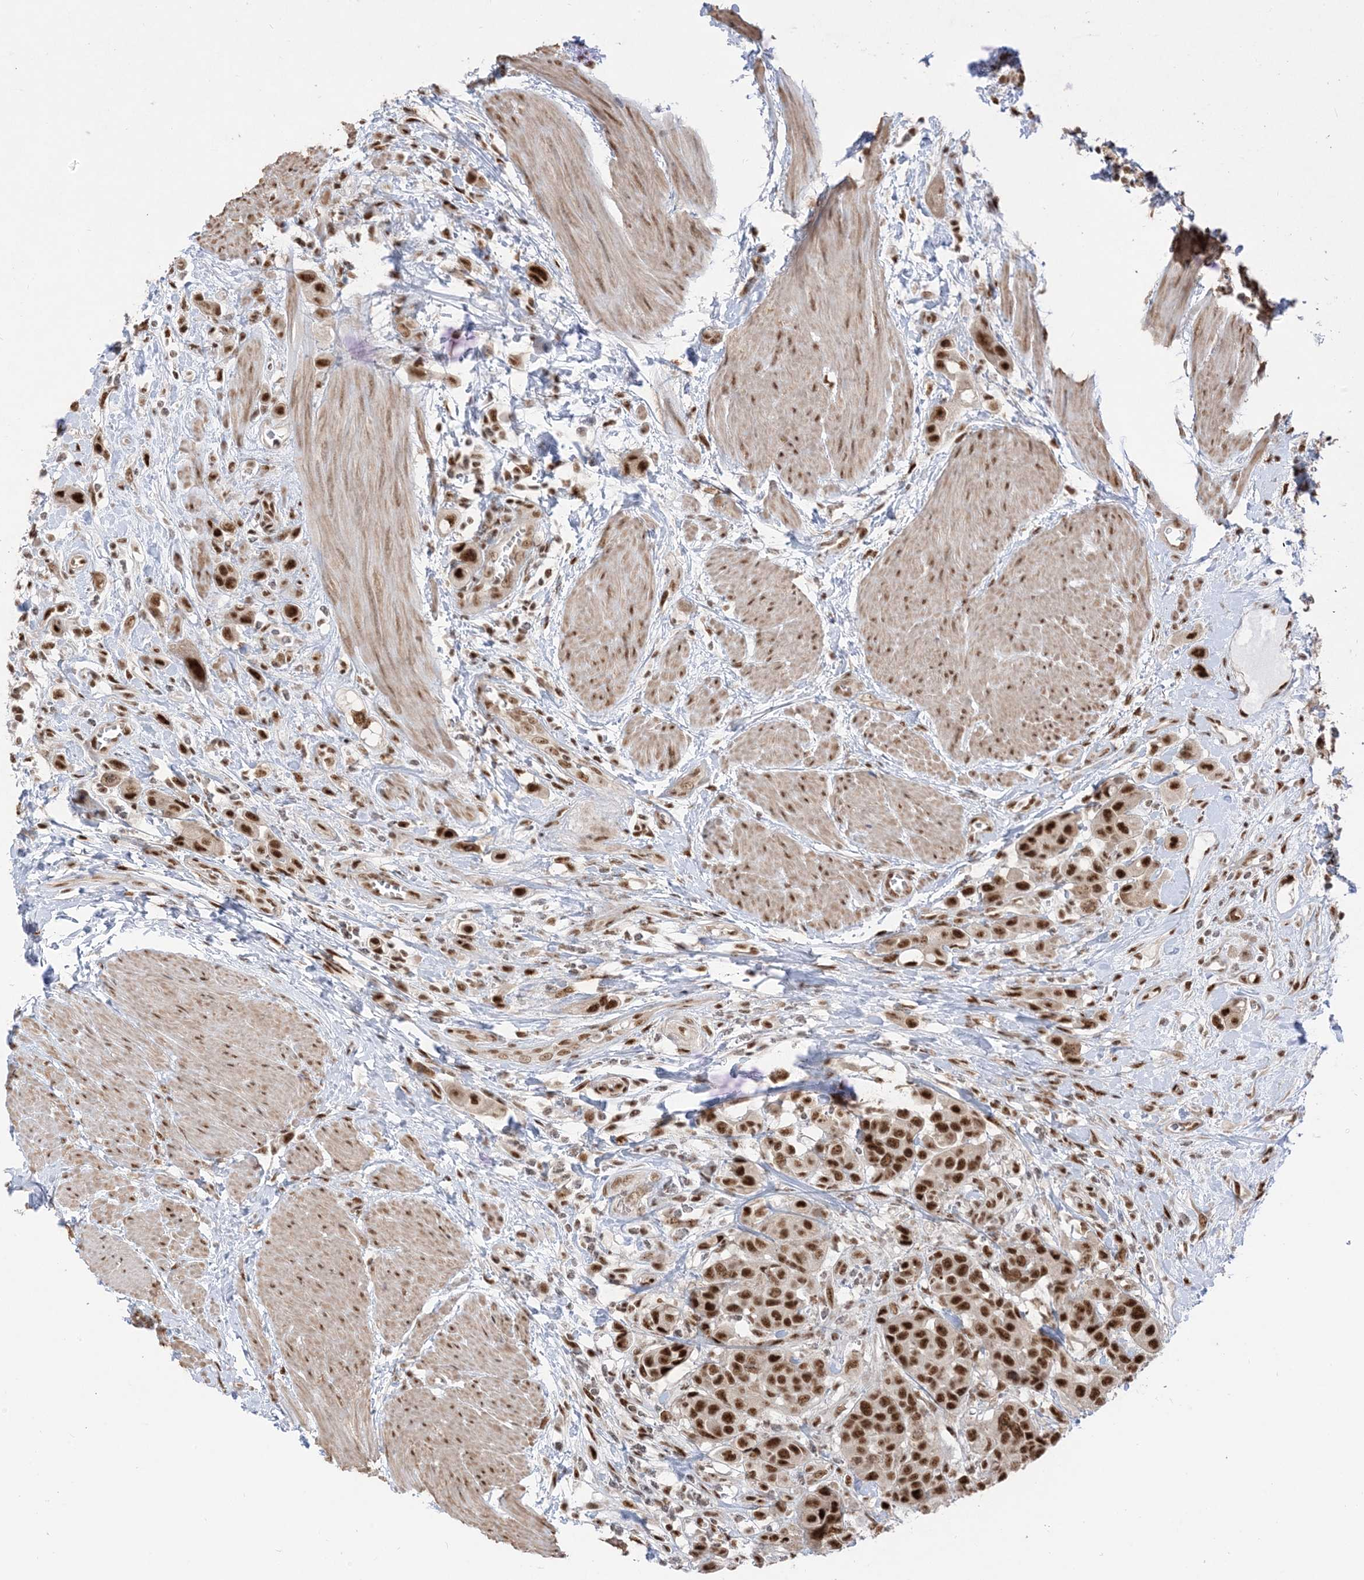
{"staining": {"intensity": "strong", "quantity": ">75%", "location": "nuclear"}, "tissue": "urothelial cancer", "cell_type": "Tumor cells", "image_type": "cancer", "snomed": [{"axis": "morphology", "description": "Urothelial carcinoma, High grade"}, {"axis": "topography", "description": "Urinary bladder"}], "caption": "Brown immunohistochemical staining in urothelial cancer shows strong nuclear staining in approximately >75% of tumor cells.", "gene": "ARGLU1", "patient": {"sex": "male", "age": 50}}